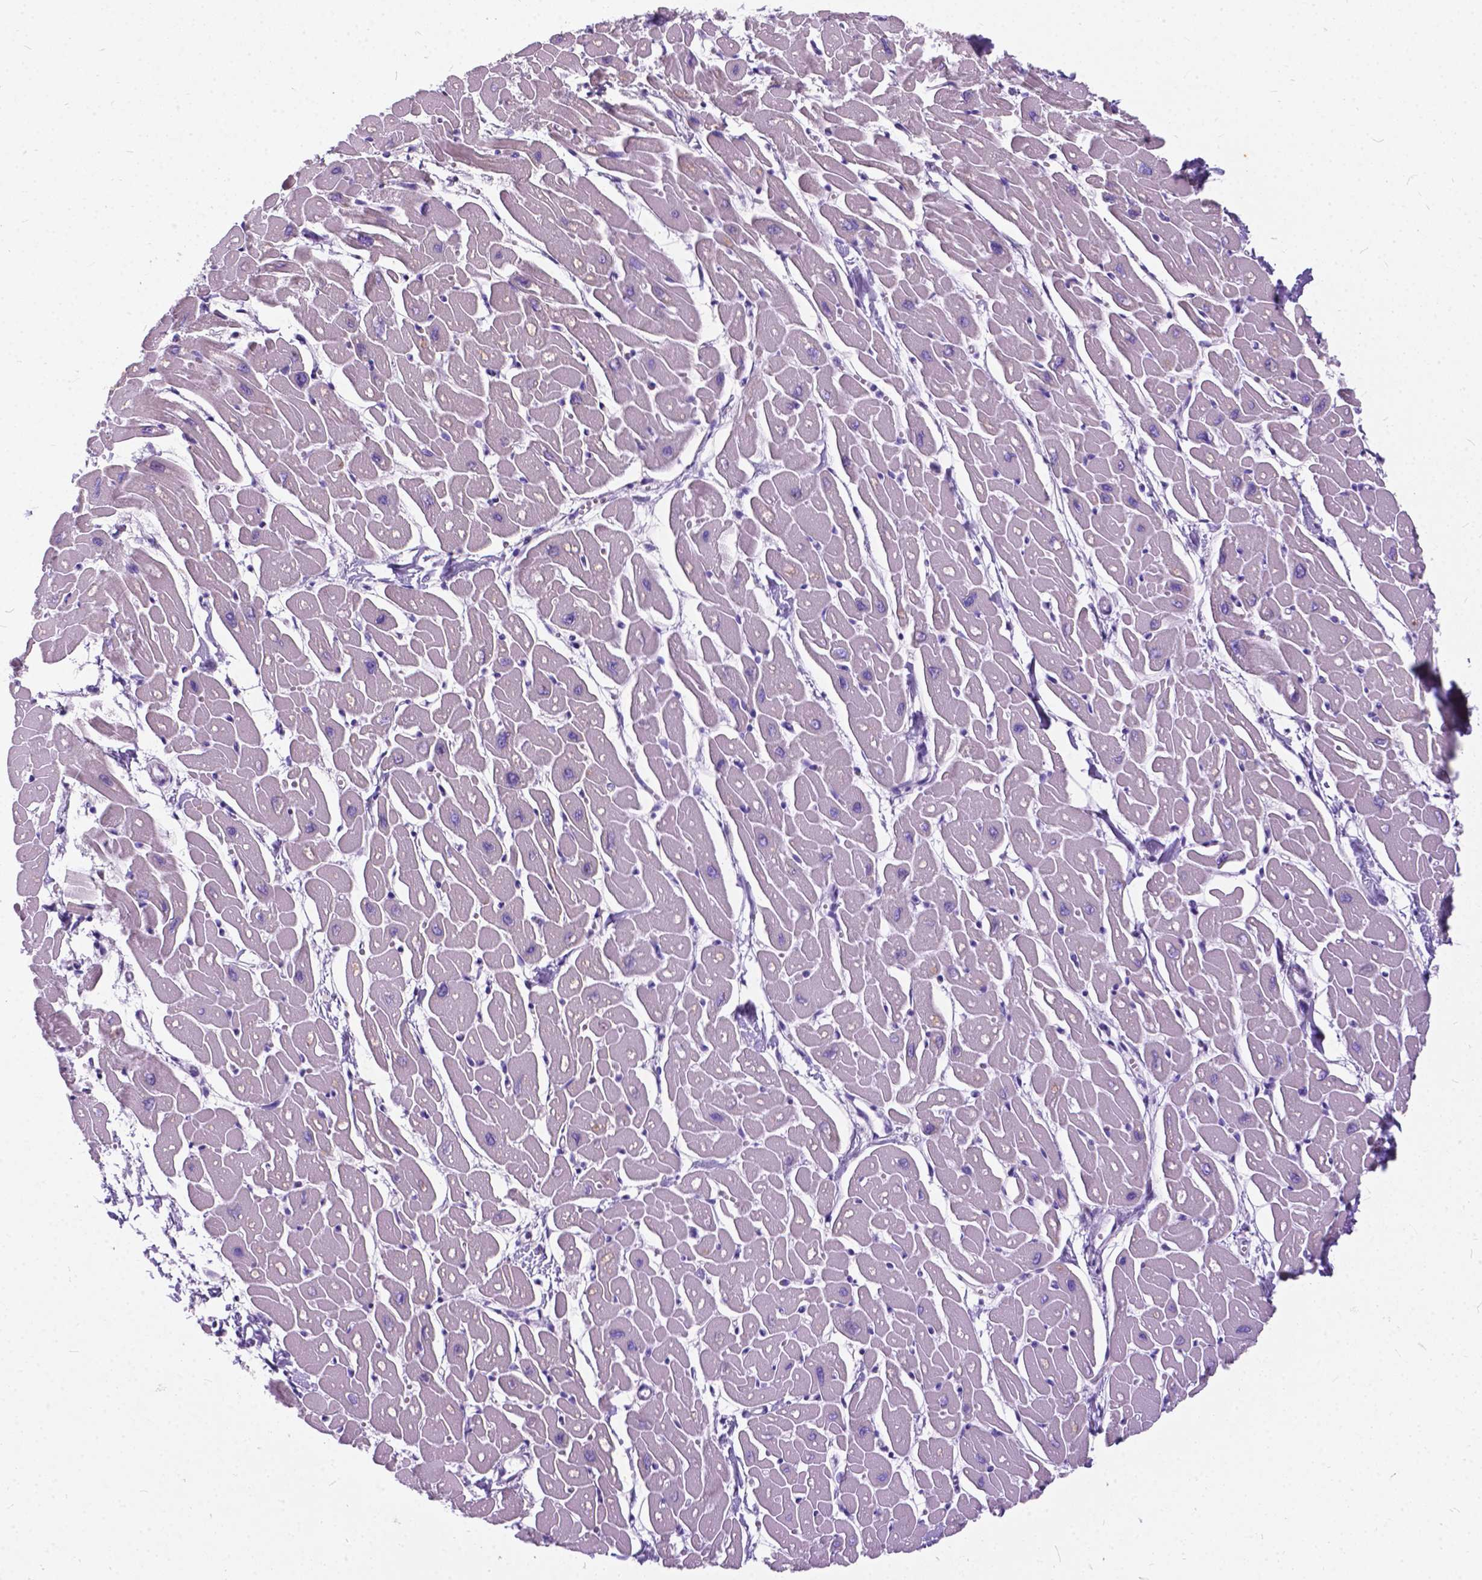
{"staining": {"intensity": "negative", "quantity": "none", "location": "none"}, "tissue": "heart muscle", "cell_type": "Cardiomyocytes", "image_type": "normal", "snomed": [{"axis": "morphology", "description": "Normal tissue, NOS"}, {"axis": "topography", "description": "Heart"}], "caption": "Cardiomyocytes are negative for protein expression in benign human heart muscle. (Stains: DAB (3,3'-diaminobenzidine) immunohistochemistry (IHC) with hematoxylin counter stain, Microscopy: brightfield microscopy at high magnification).", "gene": "BSND", "patient": {"sex": "male", "age": 57}}